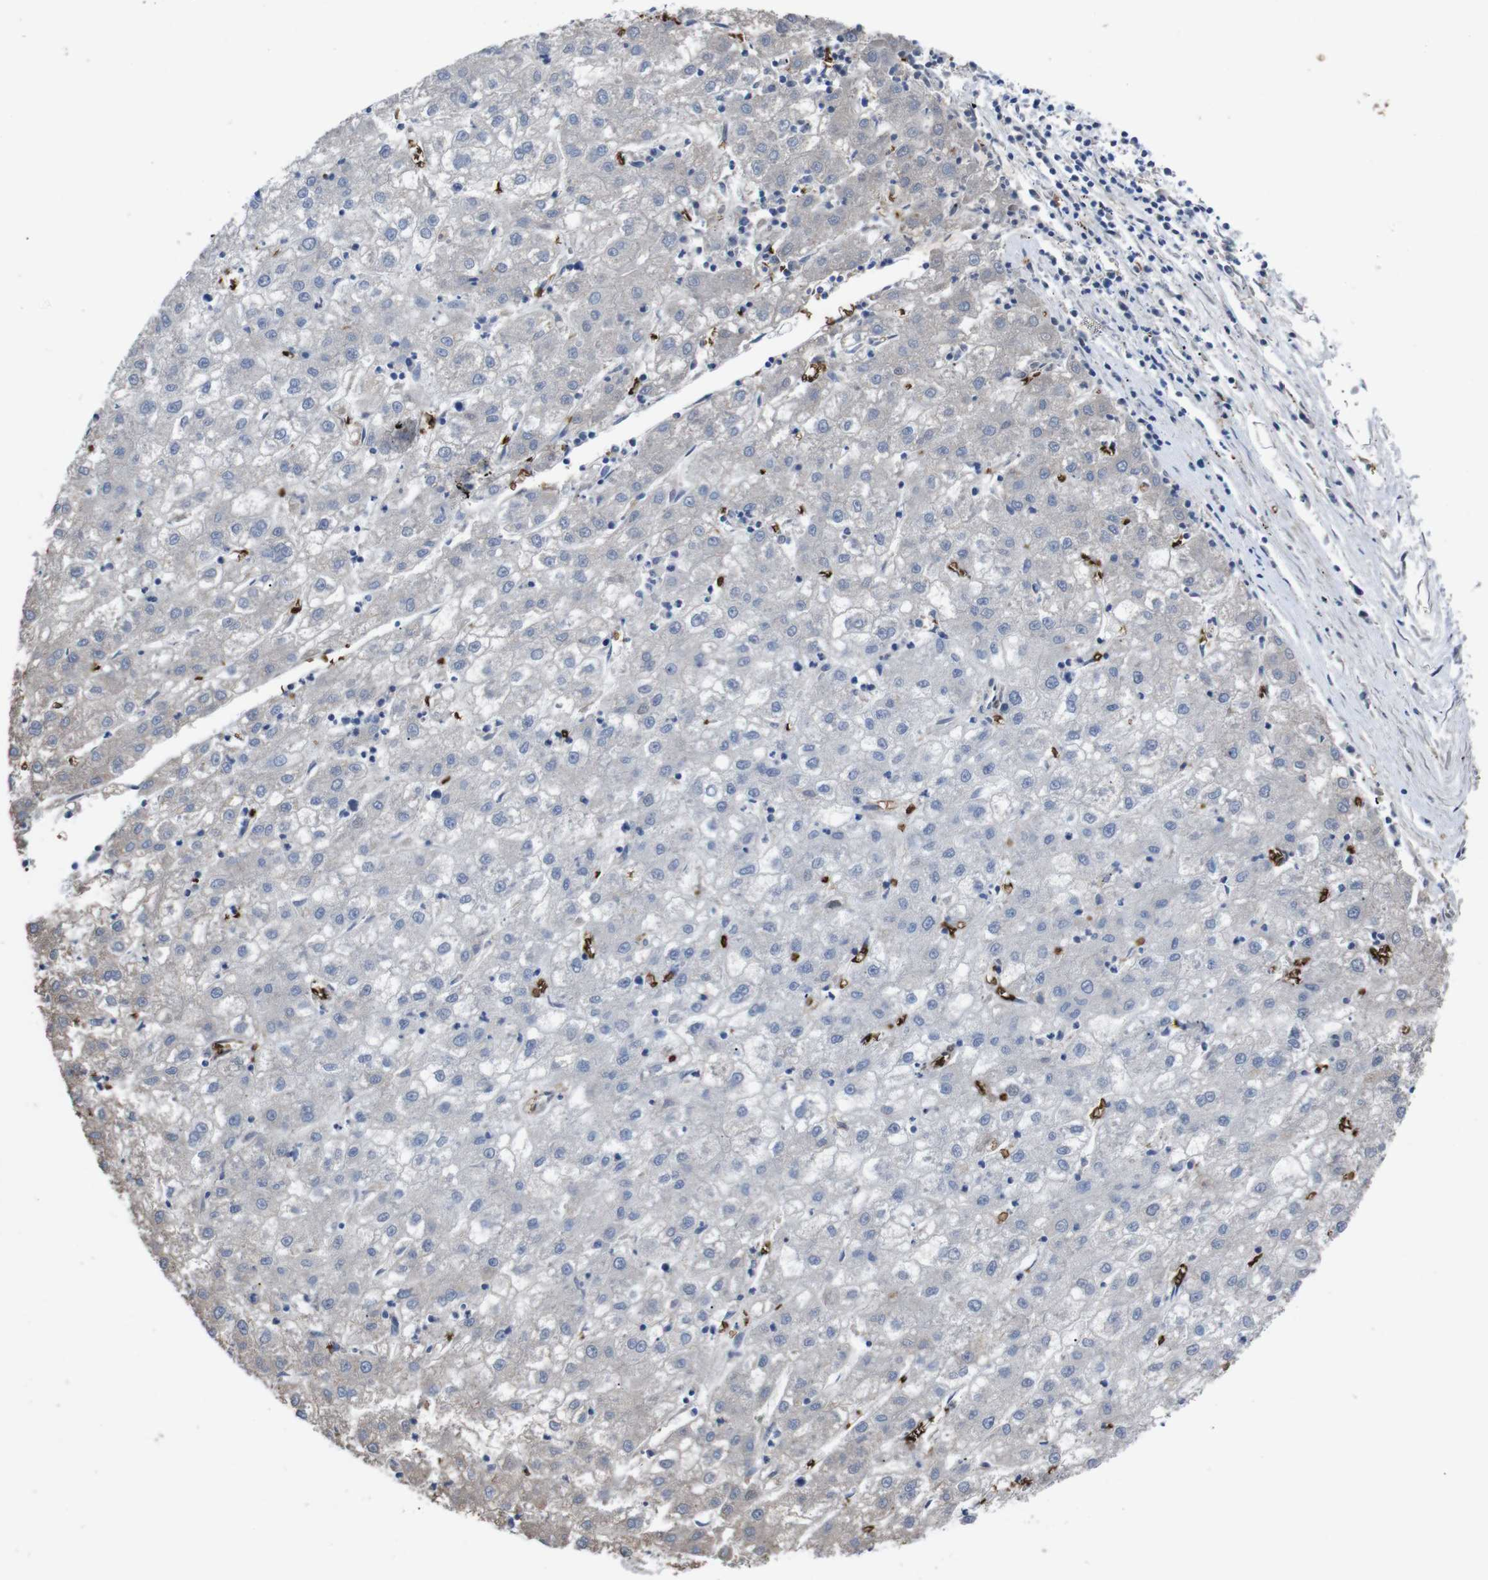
{"staining": {"intensity": "negative", "quantity": "none", "location": "none"}, "tissue": "liver cancer", "cell_type": "Tumor cells", "image_type": "cancer", "snomed": [{"axis": "morphology", "description": "Carcinoma, Hepatocellular, NOS"}, {"axis": "topography", "description": "Liver"}], "caption": "IHC histopathology image of neoplastic tissue: hepatocellular carcinoma (liver) stained with DAB (3,3'-diaminobenzidine) shows no significant protein positivity in tumor cells.", "gene": "SPTB", "patient": {"sex": "male", "age": 72}}